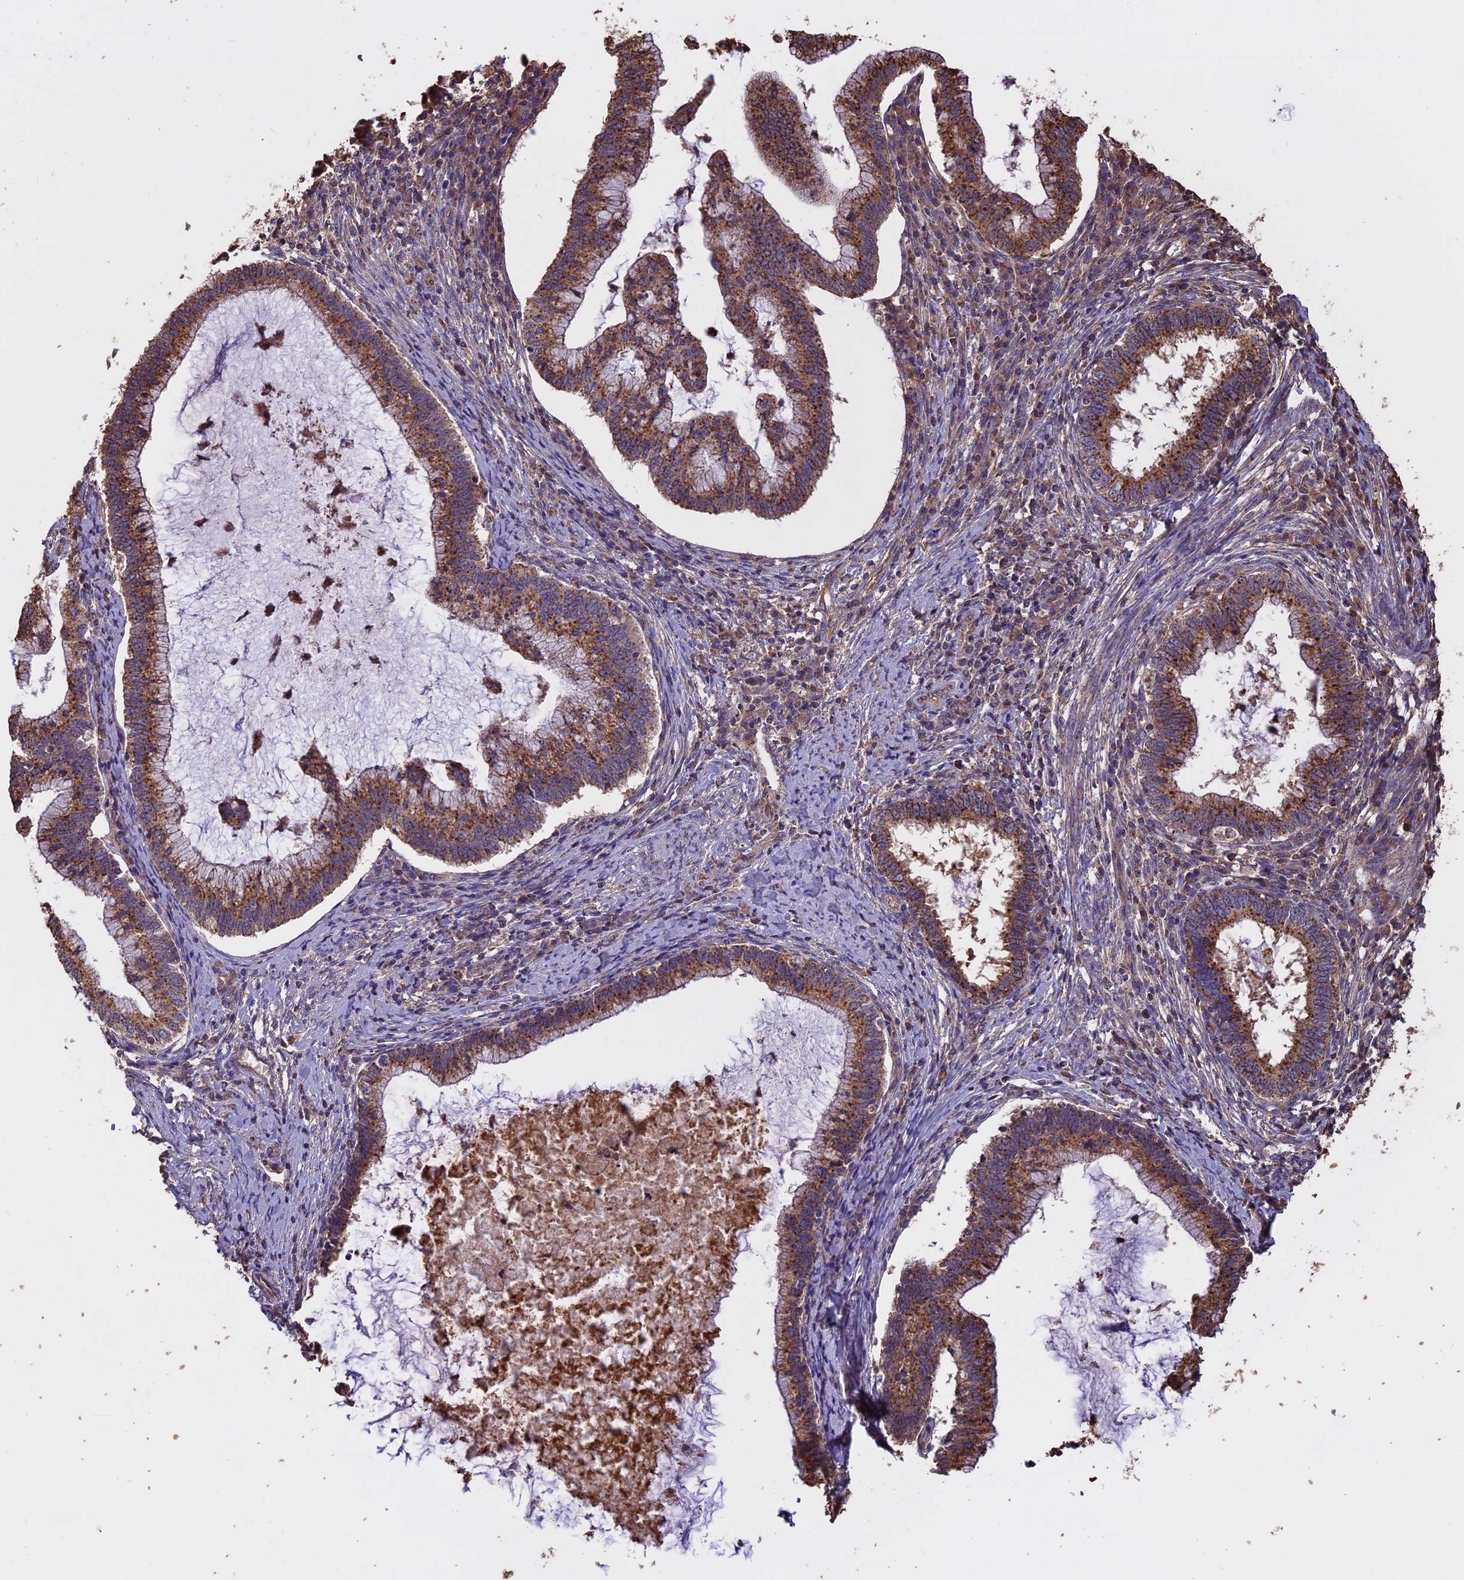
{"staining": {"intensity": "moderate", "quantity": ">75%", "location": "cytoplasmic/membranous"}, "tissue": "cervical cancer", "cell_type": "Tumor cells", "image_type": "cancer", "snomed": [{"axis": "morphology", "description": "Adenocarcinoma, NOS"}, {"axis": "topography", "description": "Cervix"}], "caption": "The image demonstrates a brown stain indicating the presence of a protein in the cytoplasmic/membranous of tumor cells in cervical adenocarcinoma.", "gene": "CHMP2A", "patient": {"sex": "female", "age": 36}}